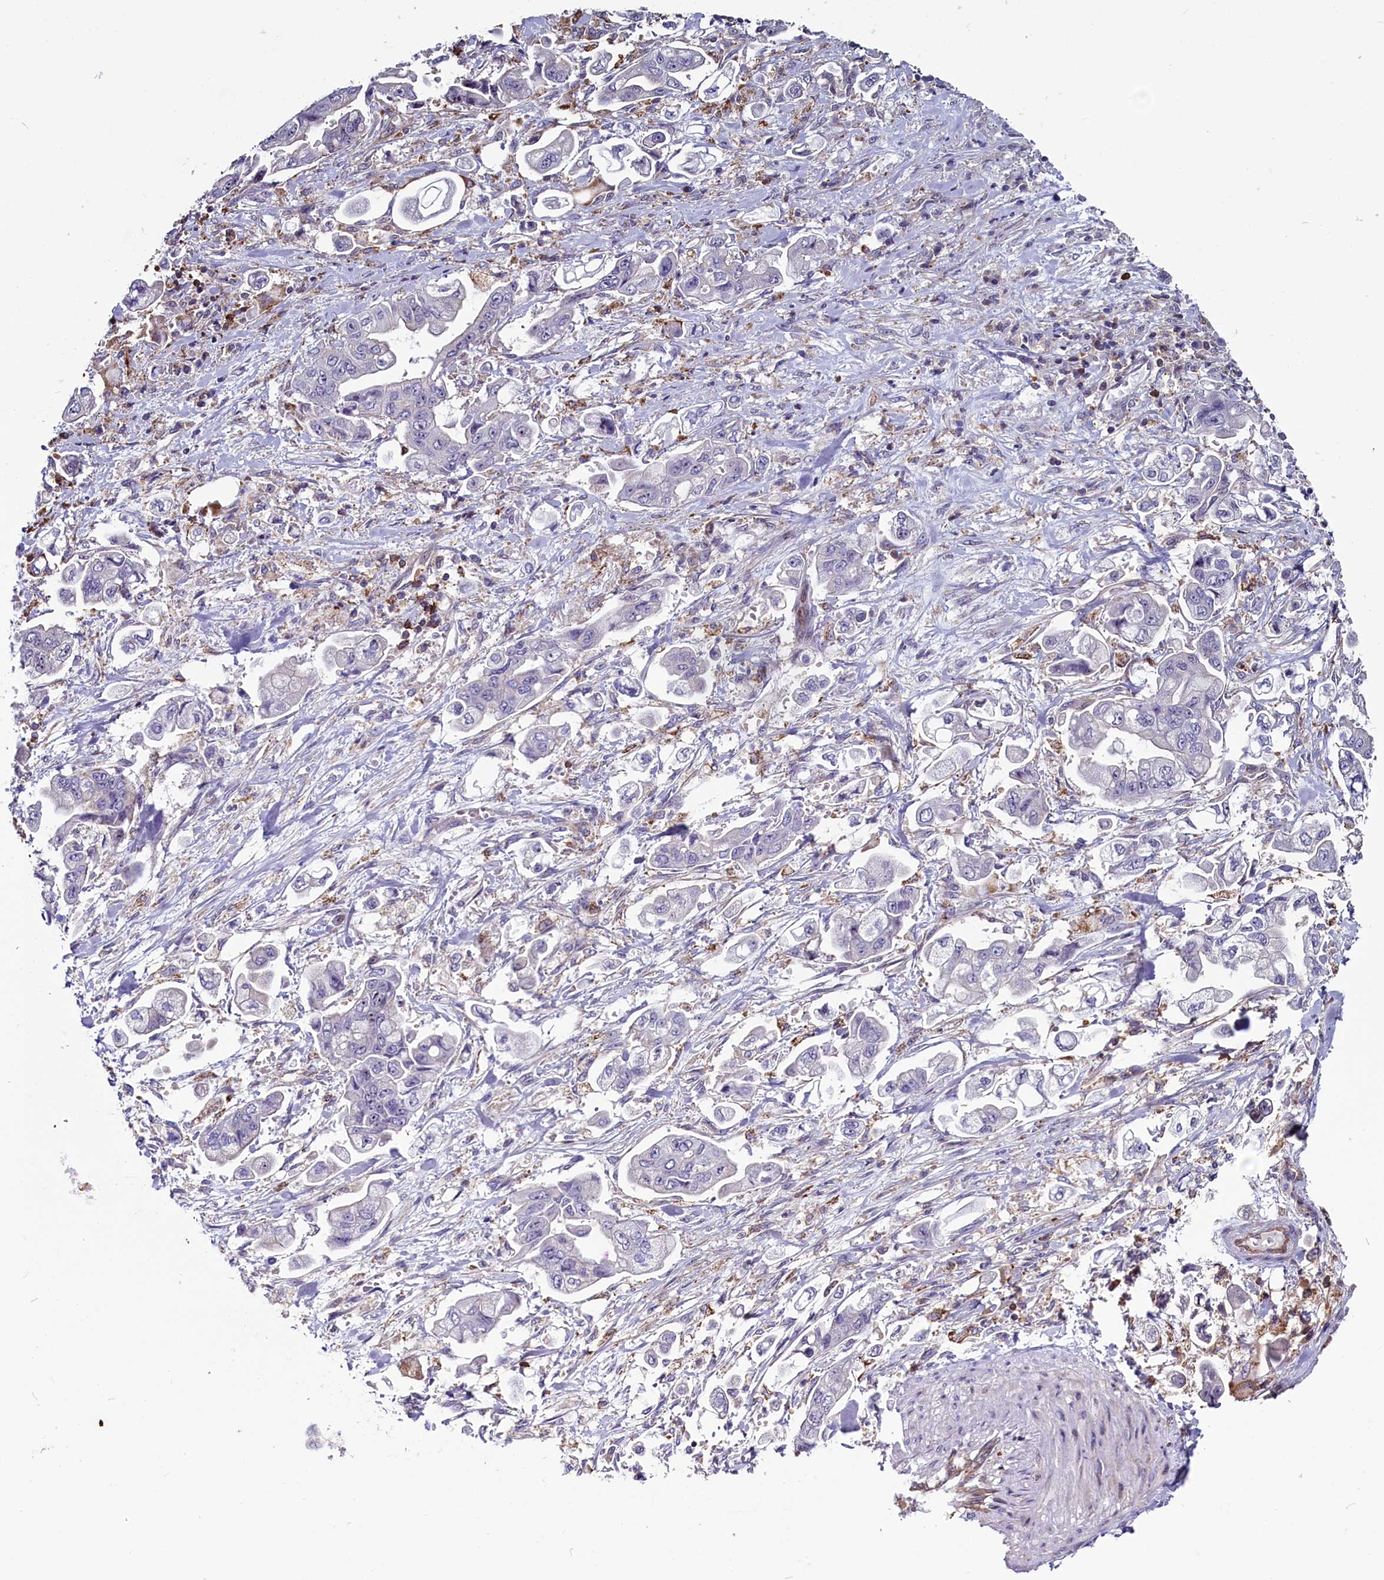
{"staining": {"intensity": "negative", "quantity": "none", "location": "none"}, "tissue": "stomach cancer", "cell_type": "Tumor cells", "image_type": "cancer", "snomed": [{"axis": "morphology", "description": "Adenocarcinoma, NOS"}, {"axis": "topography", "description": "Stomach"}], "caption": "The image shows no significant positivity in tumor cells of stomach cancer (adenocarcinoma).", "gene": "CIAPIN1", "patient": {"sex": "male", "age": 62}}